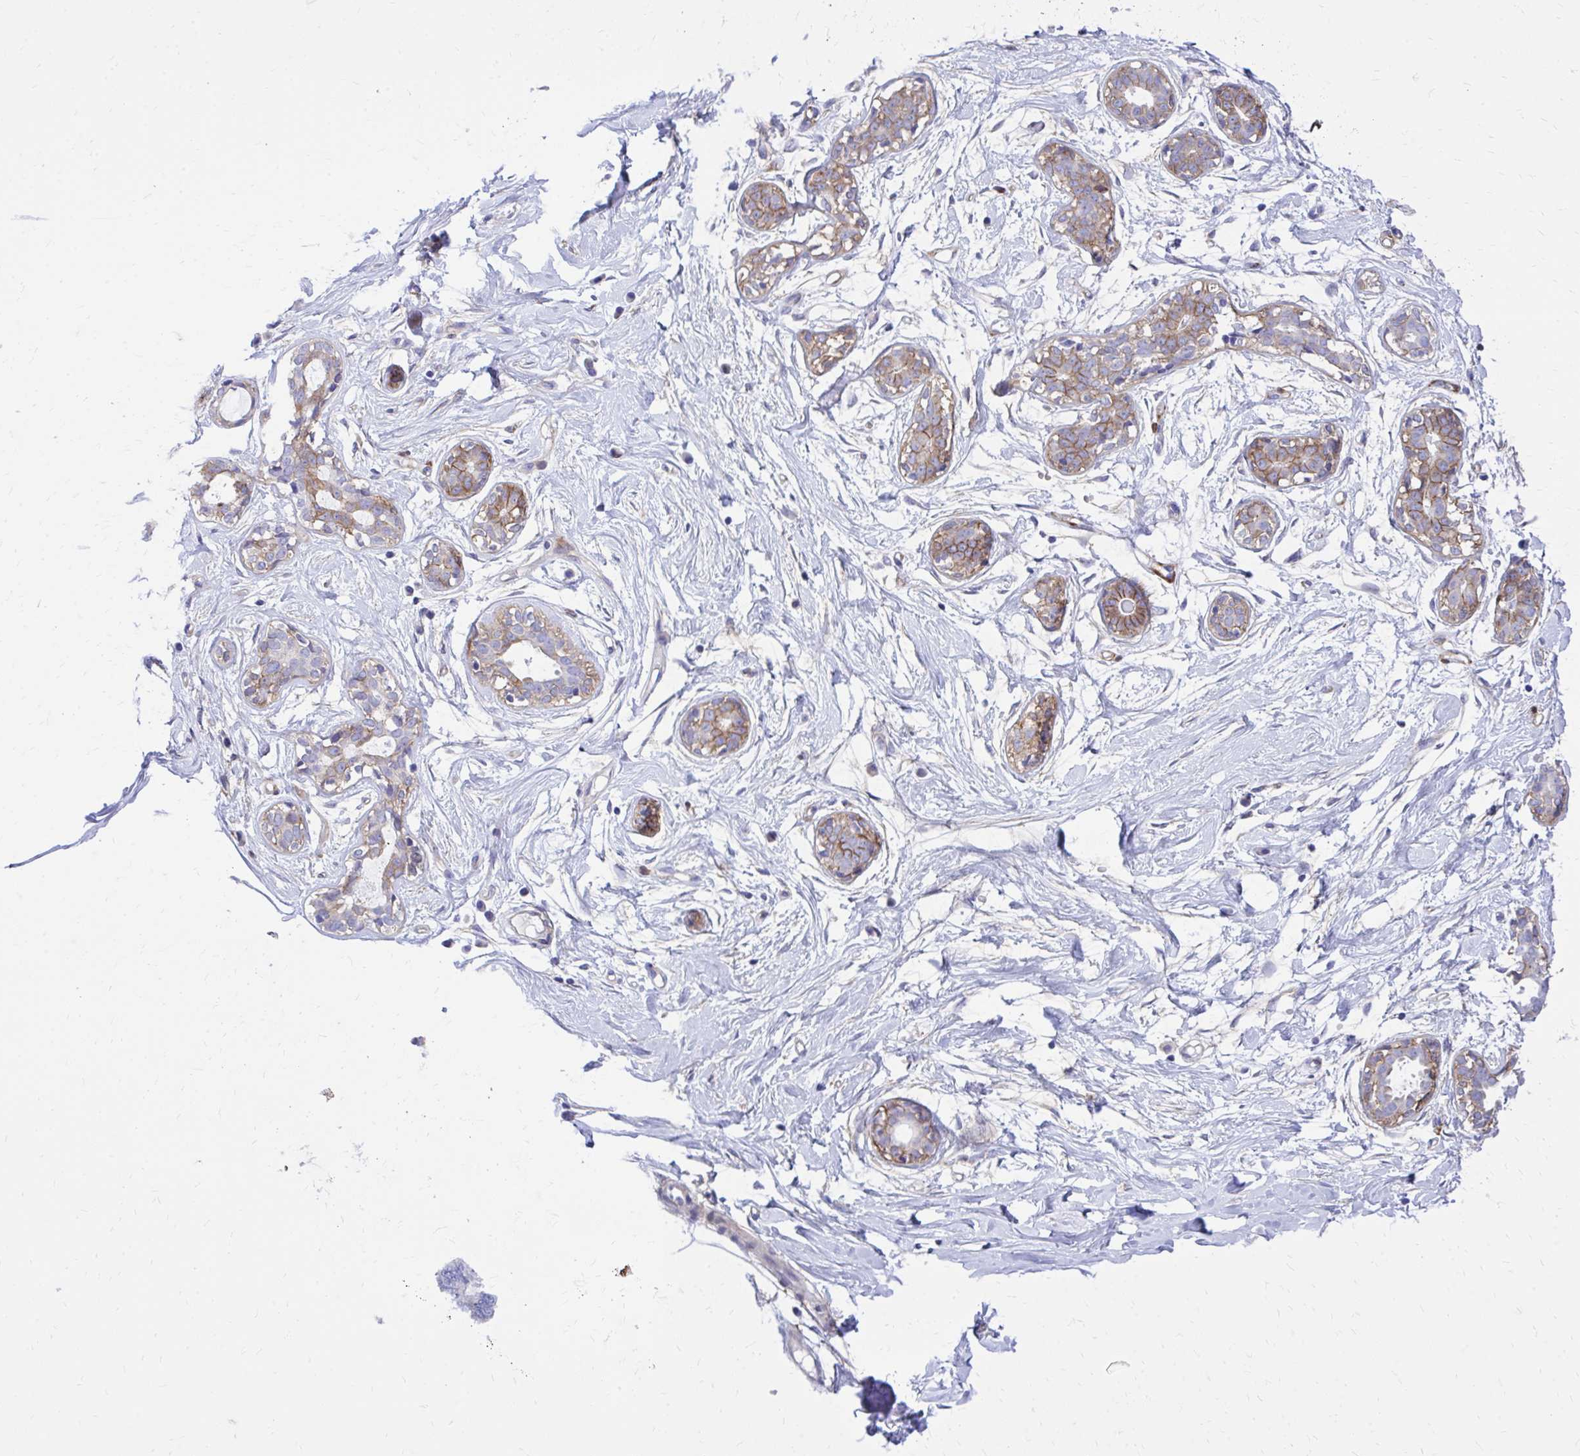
{"staining": {"intensity": "negative", "quantity": "none", "location": "none"}, "tissue": "breast", "cell_type": "Adipocytes", "image_type": "normal", "snomed": [{"axis": "morphology", "description": "Normal tissue, NOS"}, {"axis": "topography", "description": "Breast"}], "caption": "High power microscopy micrograph of an IHC image of normal breast, revealing no significant expression in adipocytes.", "gene": "EPB41L1", "patient": {"sex": "female", "age": 27}}